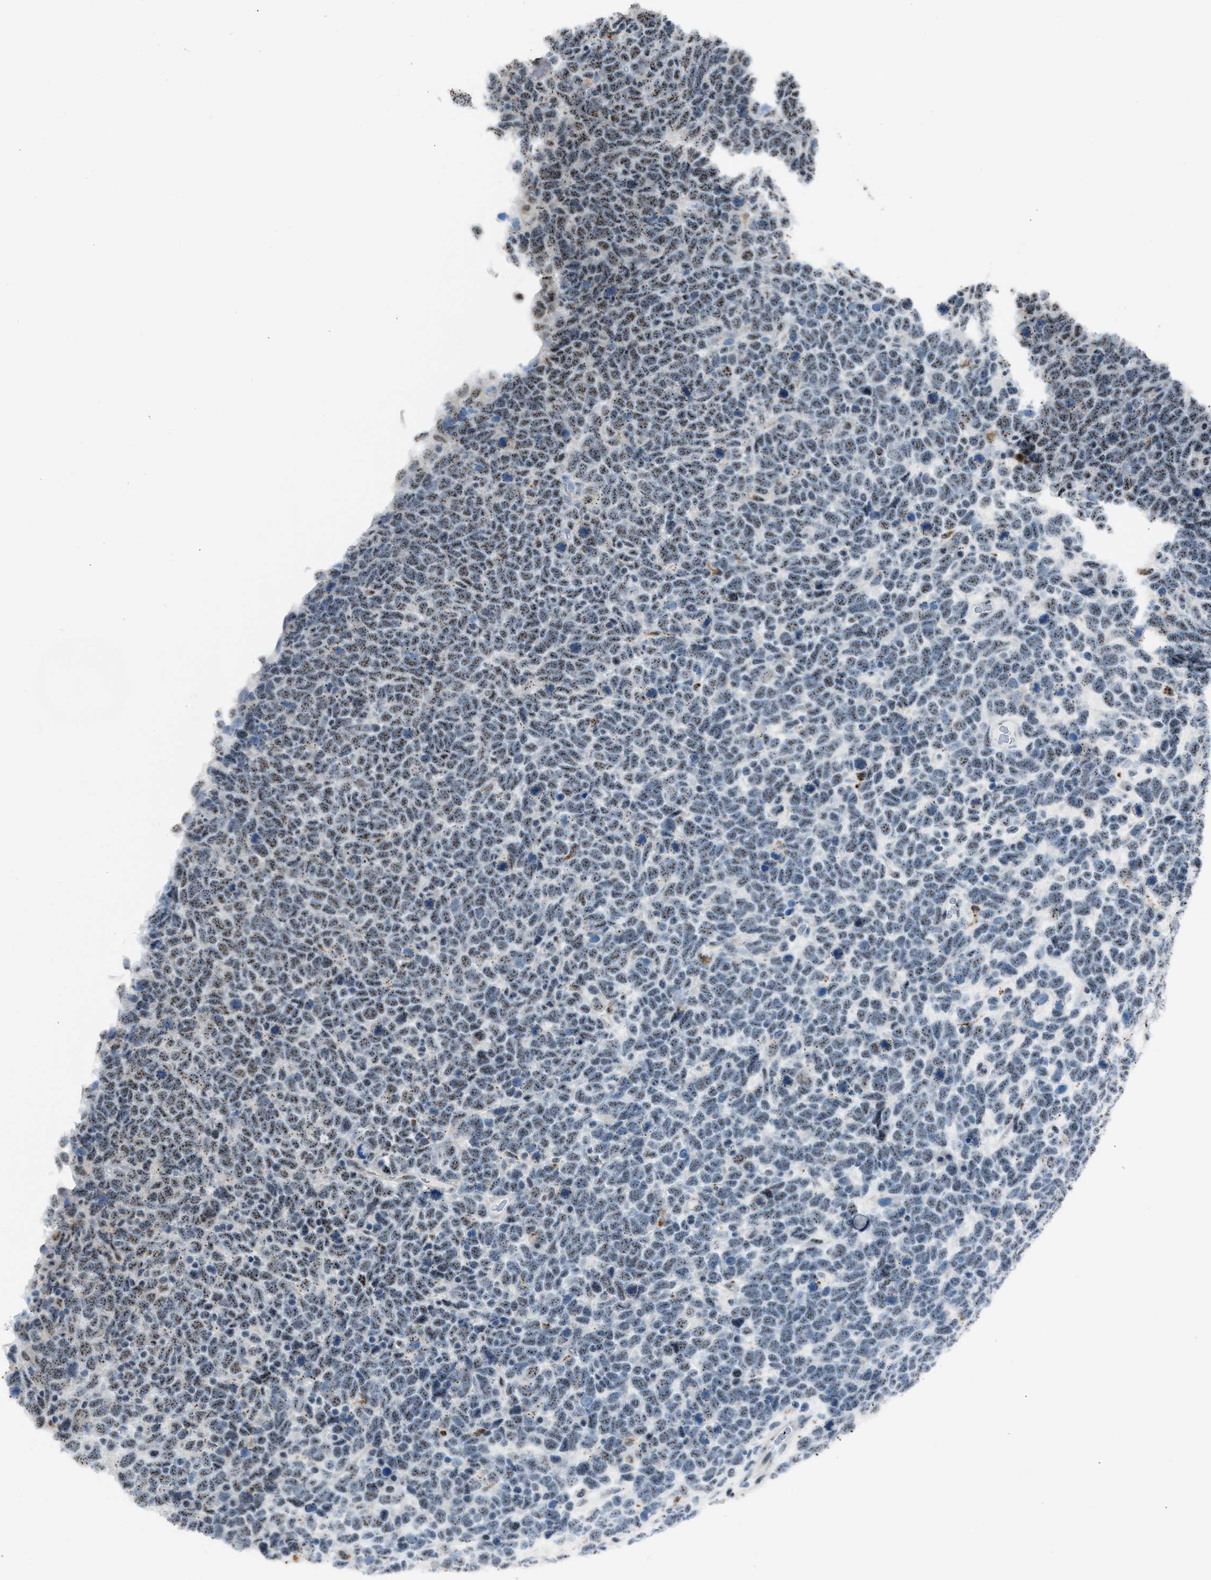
{"staining": {"intensity": "weak", "quantity": ">75%", "location": "nuclear"}, "tissue": "urothelial cancer", "cell_type": "Tumor cells", "image_type": "cancer", "snomed": [{"axis": "morphology", "description": "Urothelial carcinoma, High grade"}, {"axis": "topography", "description": "Urinary bladder"}], "caption": "DAB immunohistochemical staining of urothelial cancer shows weak nuclear protein expression in about >75% of tumor cells.", "gene": "CENPP", "patient": {"sex": "female", "age": 82}}